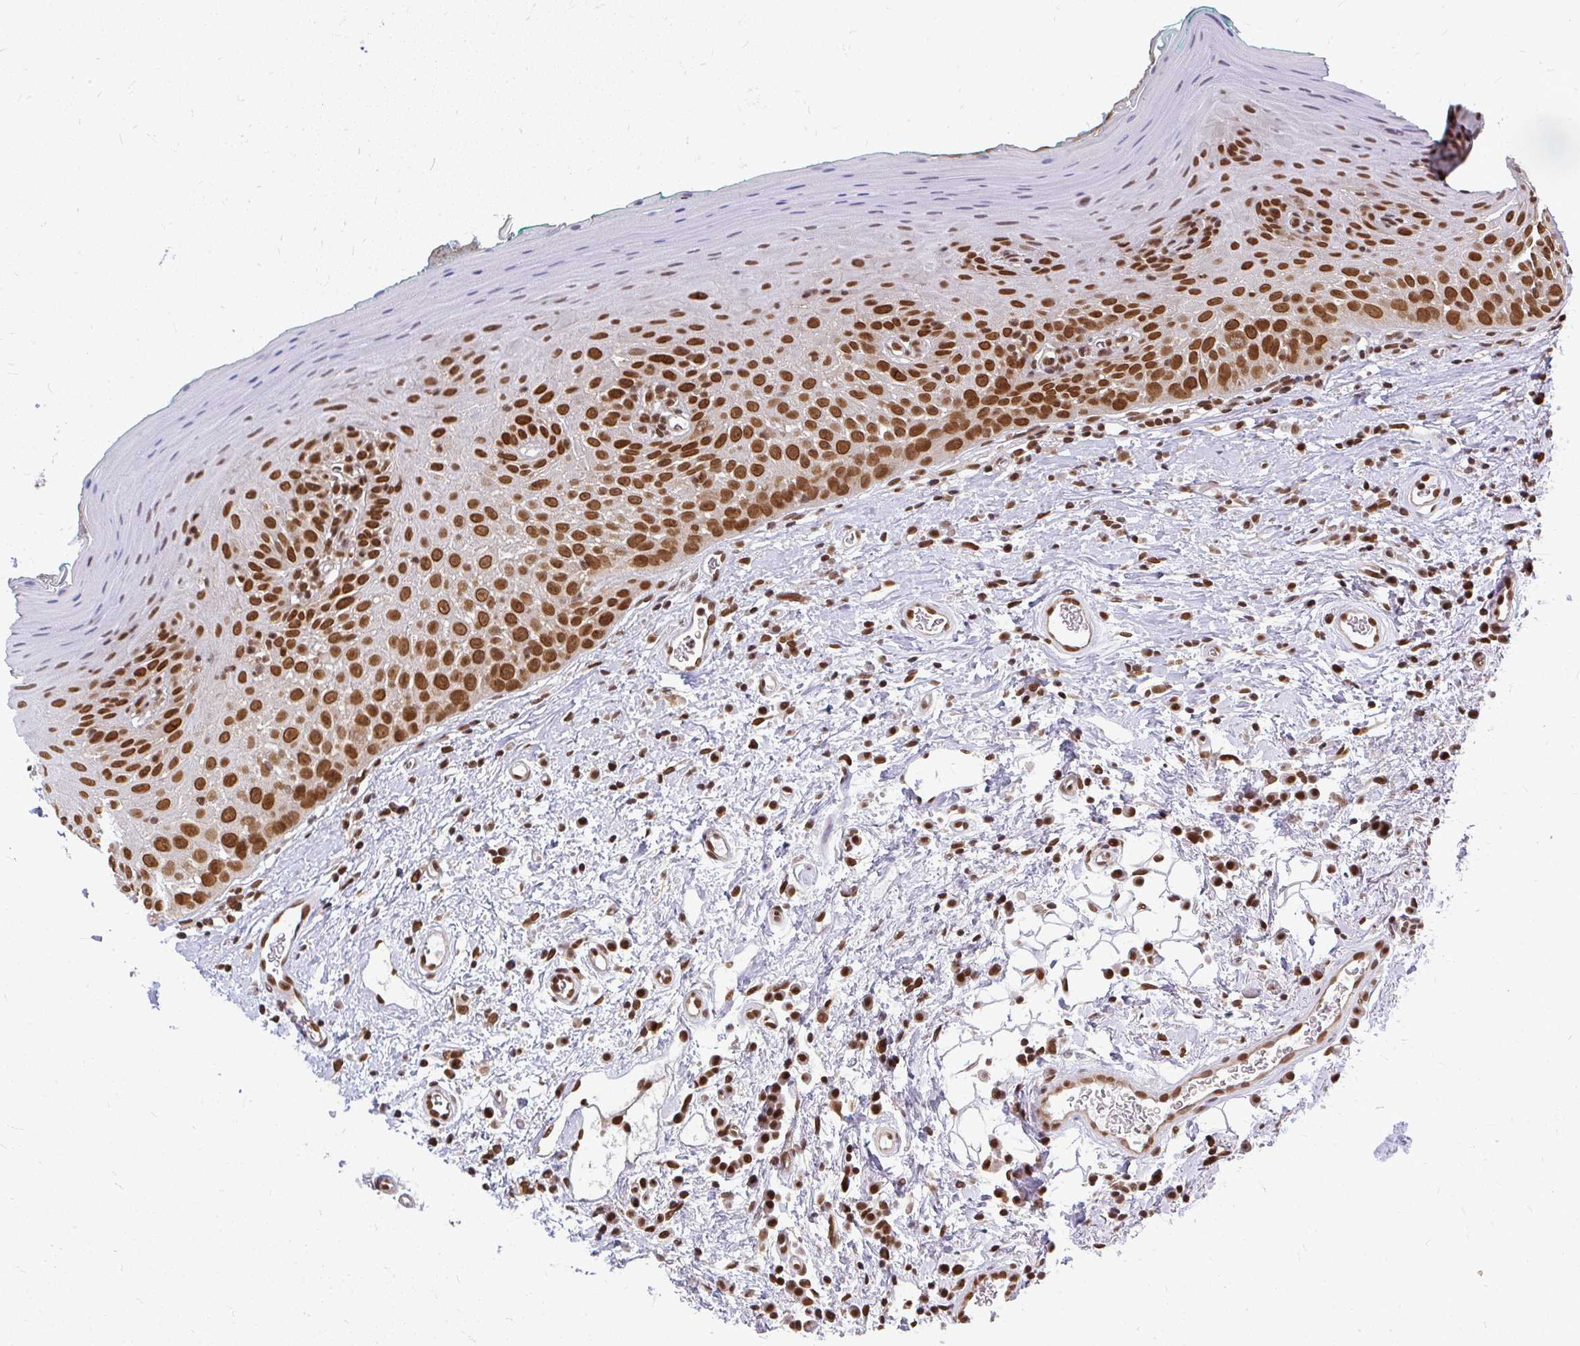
{"staining": {"intensity": "strong", "quantity": ">75%", "location": "cytoplasmic/membranous,nuclear"}, "tissue": "oral mucosa", "cell_type": "Squamous epithelial cells", "image_type": "normal", "snomed": [{"axis": "morphology", "description": "Normal tissue, NOS"}, {"axis": "topography", "description": "Oral tissue"}, {"axis": "topography", "description": "Tounge, NOS"}], "caption": "Squamous epithelial cells exhibit high levels of strong cytoplasmic/membranous,nuclear positivity in about >75% of cells in benign human oral mucosa.", "gene": "XPO1", "patient": {"sex": "male", "age": 83}}